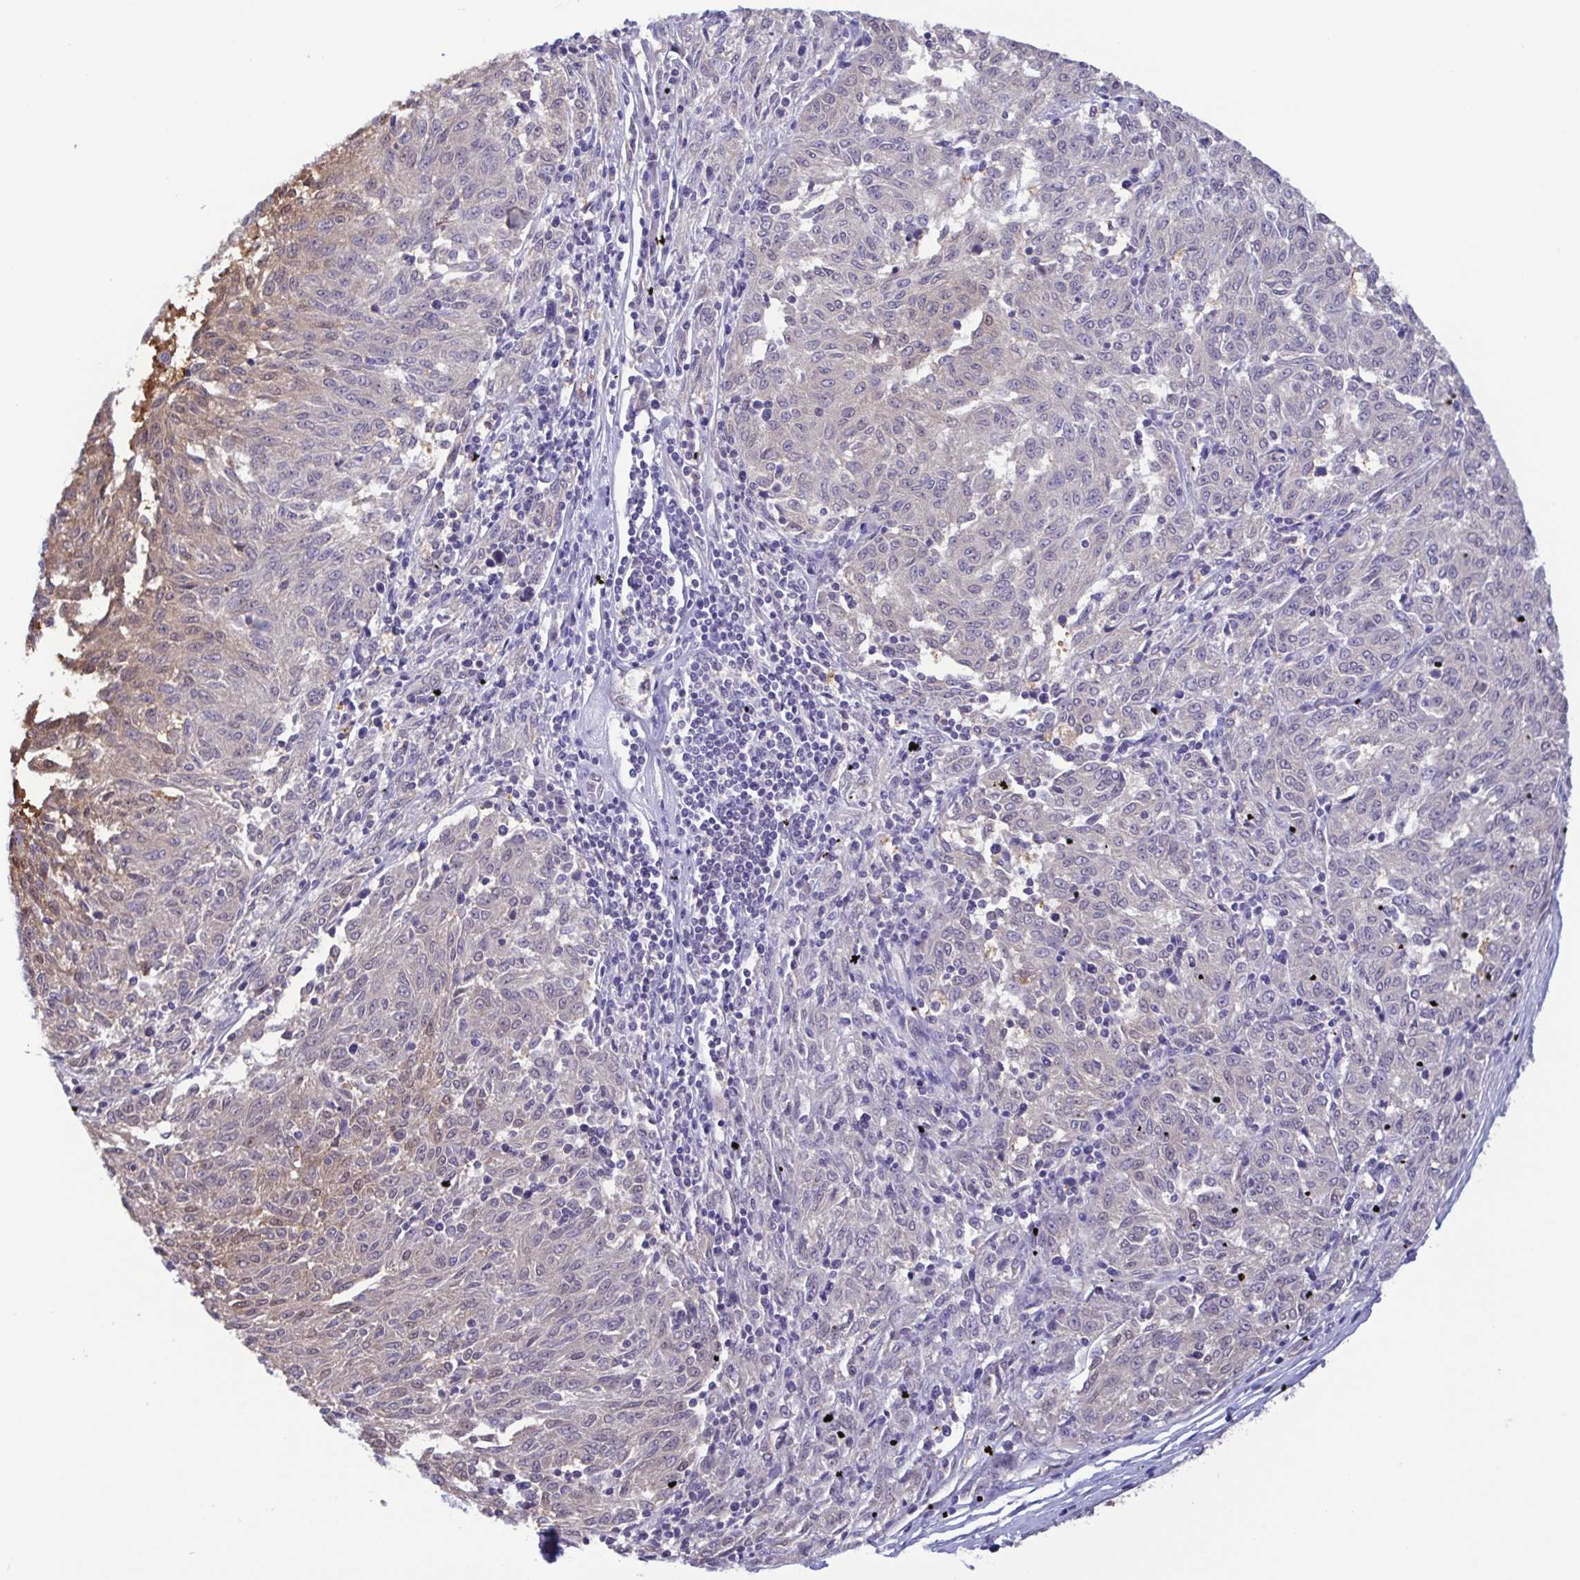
{"staining": {"intensity": "weak", "quantity": "<25%", "location": "cytoplasmic/membranous"}, "tissue": "melanoma", "cell_type": "Tumor cells", "image_type": "cancer", "snomed": [{"axis": "morphology", "description": "Malignant melanoma, NOS"}, {"axis": "topography", "description": "Skin"}], "caption": "Histopathology image shows no significant protein expression in tumor cells of melanoma. (Stains: DAB (3,3'-diaminobenzidine) immunohistochemistry with hematoxylin counter stain, Microscopy: brightfield microscopy at high magnification).", "gene": "LDHC", "patient": {"sex": "female", "age": 72}}